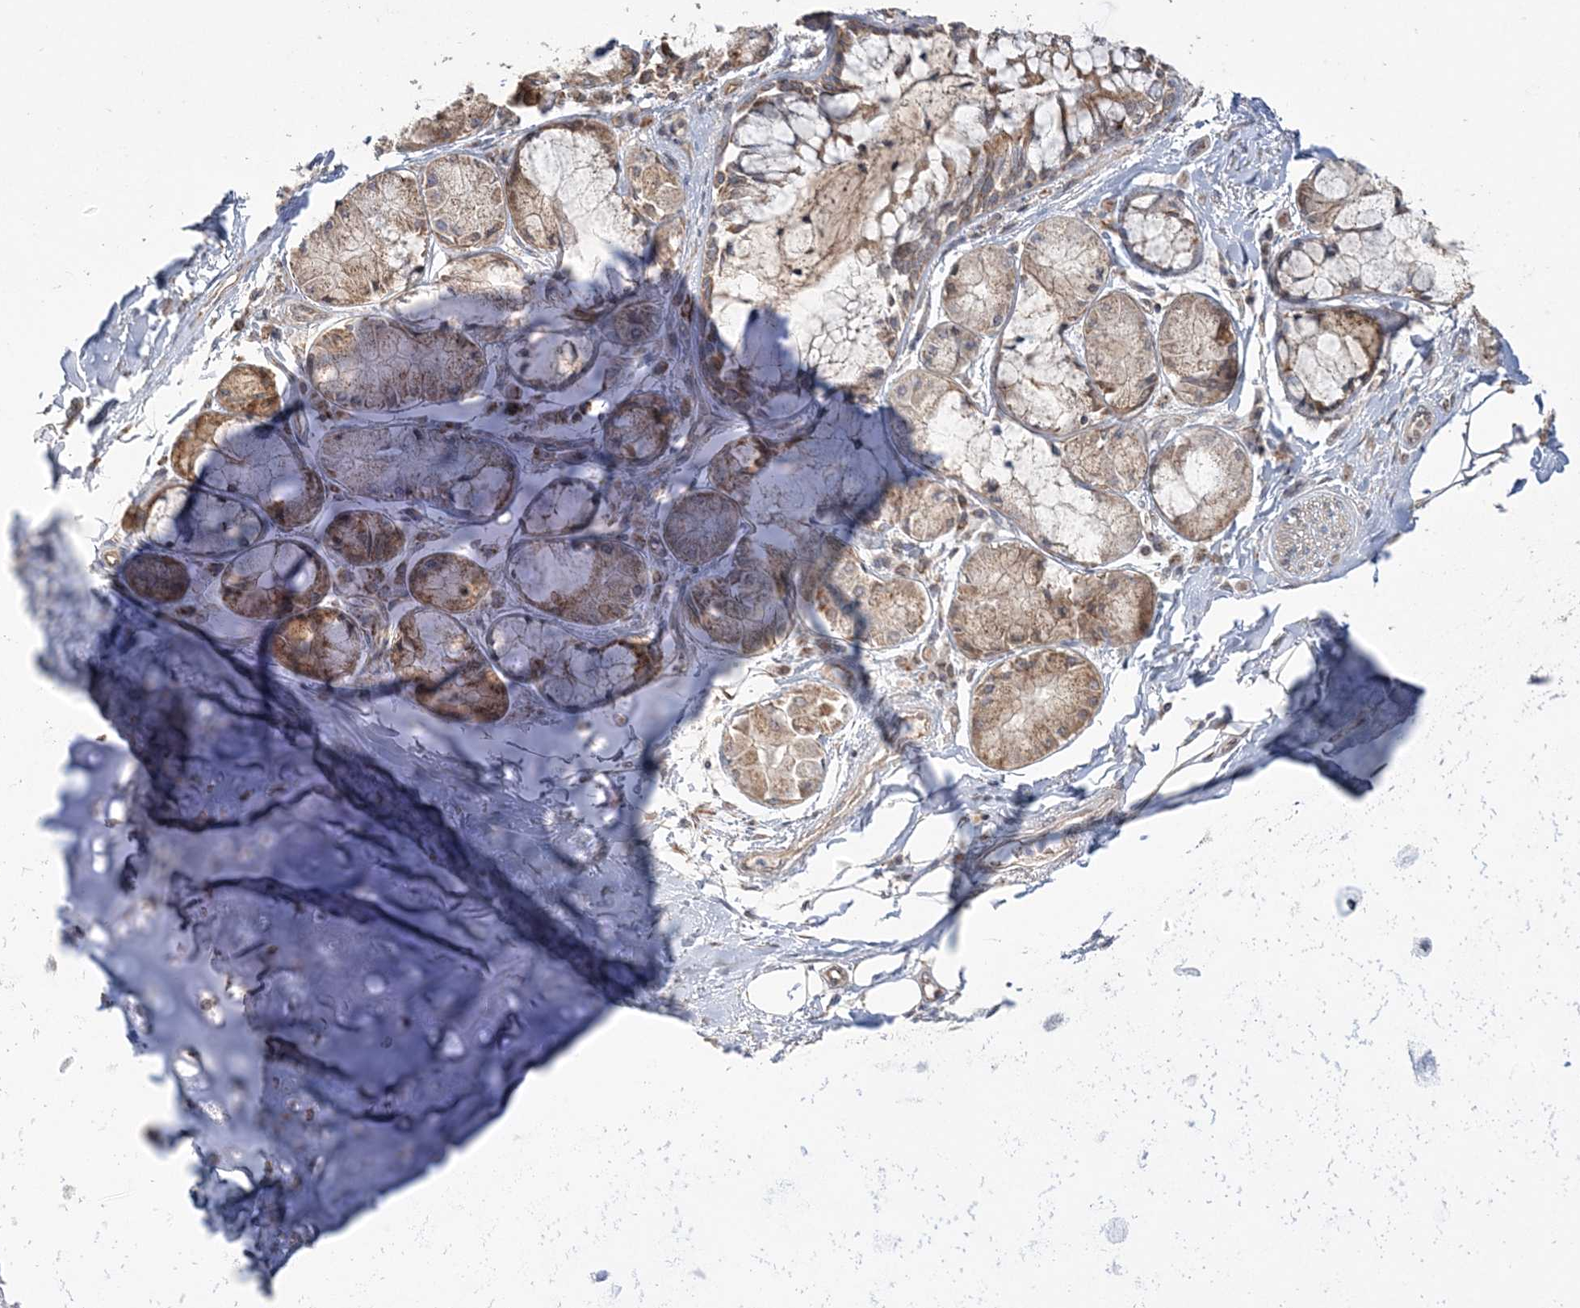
{"staining": {"intensity": "negative", "quantity": "none", "location": "none"}, "tissue": "adipose tissue", "cell_type": "Adipocytes", "image_type": "normal", "snomed": [{"axis": "morphology", "description": "Normal tissue, NOS"}, {"axis": "topography", "description": "Cartilage tissue"}, {"axis": "topography", "description": "Bronchus"}, {"axis": "topography", "description": "Lung"}, {"axis": "topography", "description": "Peripheral nerve tissue"}], "caption": "Adipocytes show no significant expression in benign adipose tissue. (Stains: DAB immunohistochemistry (IHC) with hematoxylin counter stain, Microscopy: brightfield microscopy at high magnification).", "gene": "SCLT1", "patient": {"sex": "female", "age": 49}}